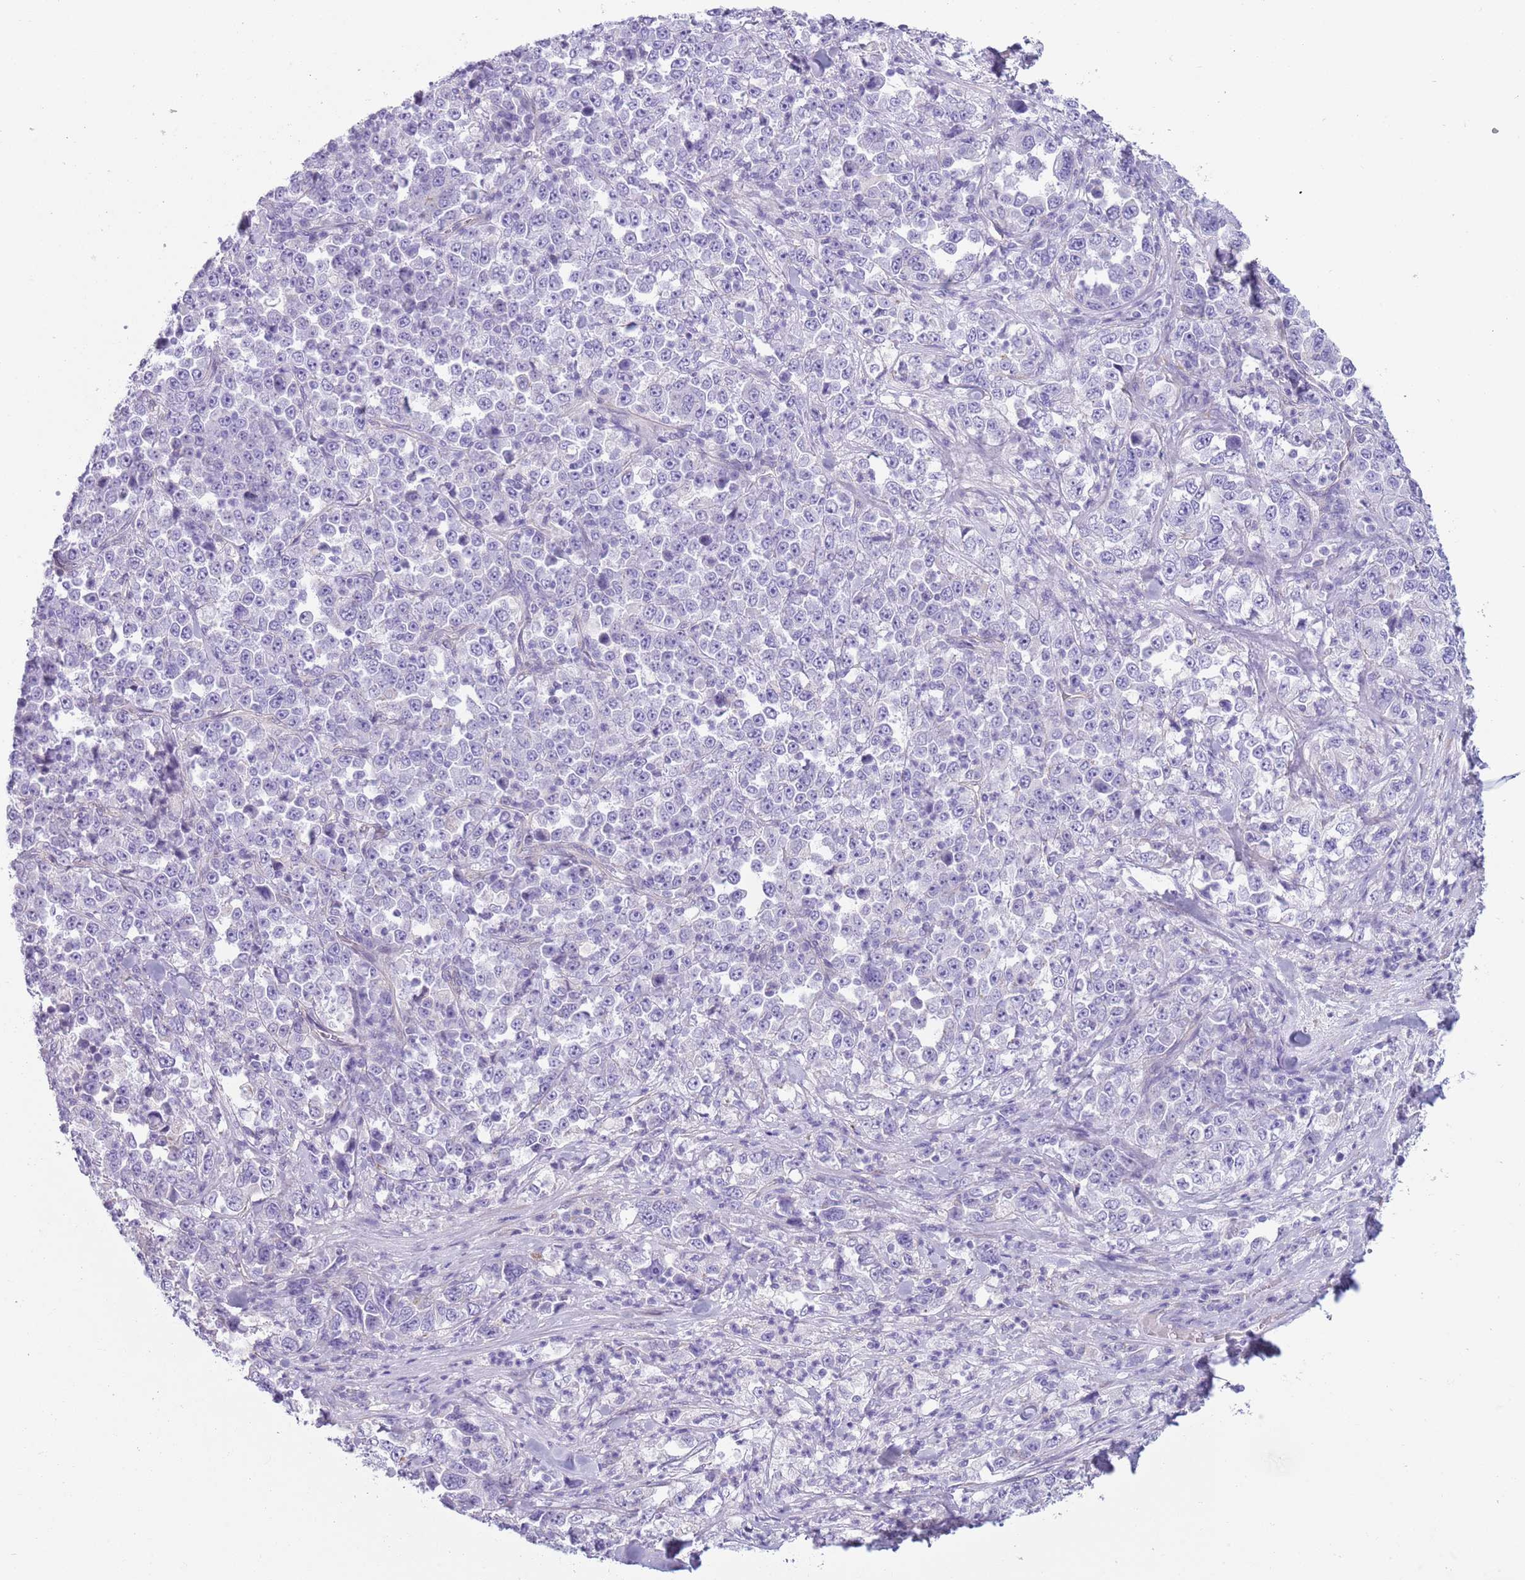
{"staining": {"intensity": "negative", "quantity": "none", "location": "none"}, "tissue": "stomach cancer", "cell_type": "Tumor cells", "image_type": "cancer", "snomed": [{"axis": "morphology", "description": "Normal tissue, NOS"}, {"axis": "morphology", "description": "Adenocarcinoma, NOS"}, {"axis": "topography", "description": "Stomach, upper"}, {"axis": "topography", "description": "Stomach"}], "caption": "Stomach cancer (adenocarcinoma) was stained to show a protein in brown. There is no significant expression in tumor cells.", "gene": "RBP3", "patient": {"sex": "male", "age": 59}}